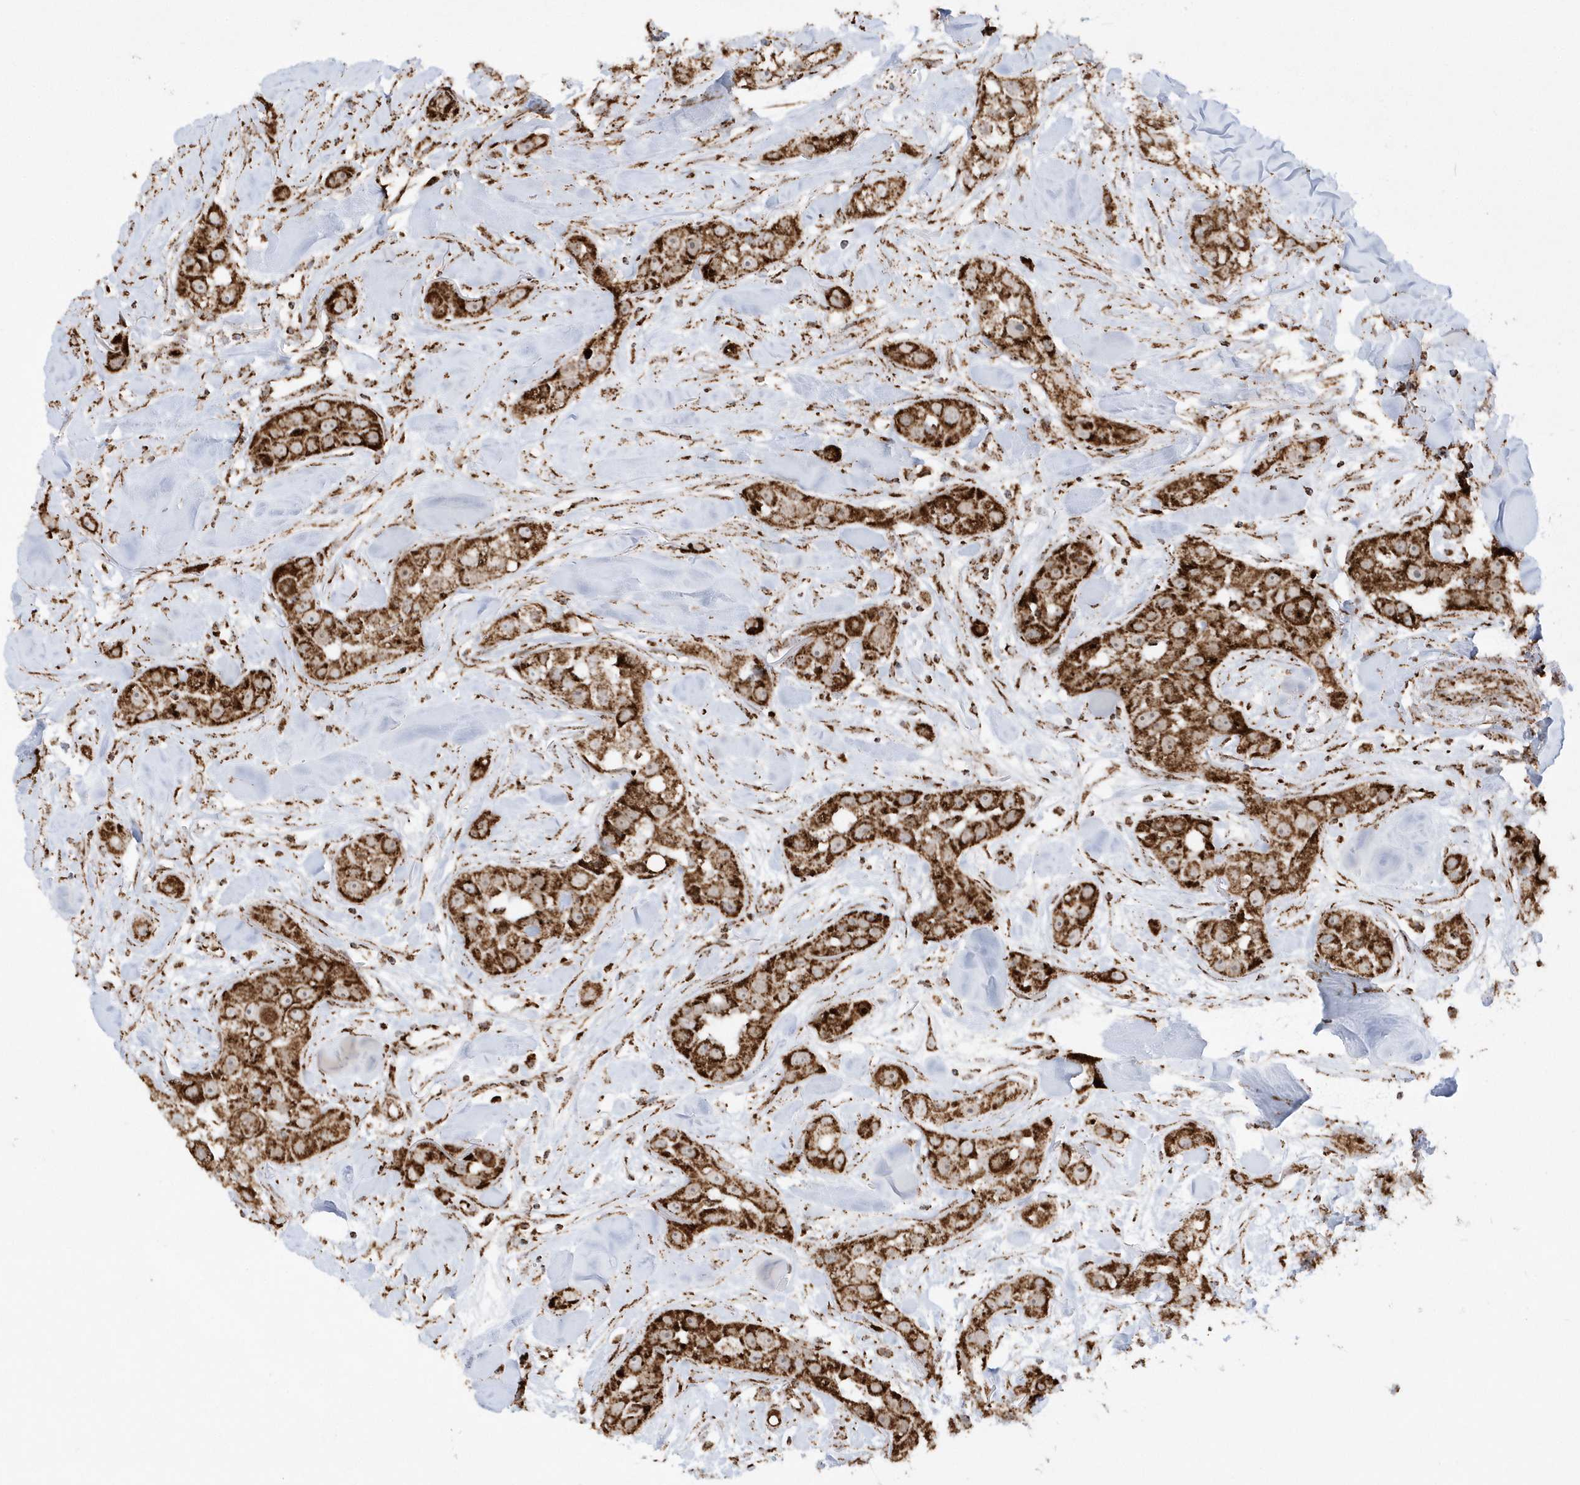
{"staining": {"intensity": "strong", "quantity": ">75%", "location": "cytoplasmic/membranous"}, "tissue": "head and neck cancer", "cell_type": "Tumor cells", "image_type": "cancer", "snomed": [{"axis": "morphology", "description": "Normal tissue, NOS"}, {"axis": "morphology", "description": "Squamous cell carcinoma, NOS"}, {"axis": "topography", "description": "Skeletal muscle"}, {"axis": "topography", "description": "Head-Neck"}], "caption": "Immunohistochemistry (IHC) image of head and neck cancer (squamous cell carcinoma) stained for a protein (brown), which exhibits high levels of strong cytoplasmic/membranous staining in about >75% of tumor cells.", "gene": "CRY2", "patient": {"sex": "male", "age": 51}}